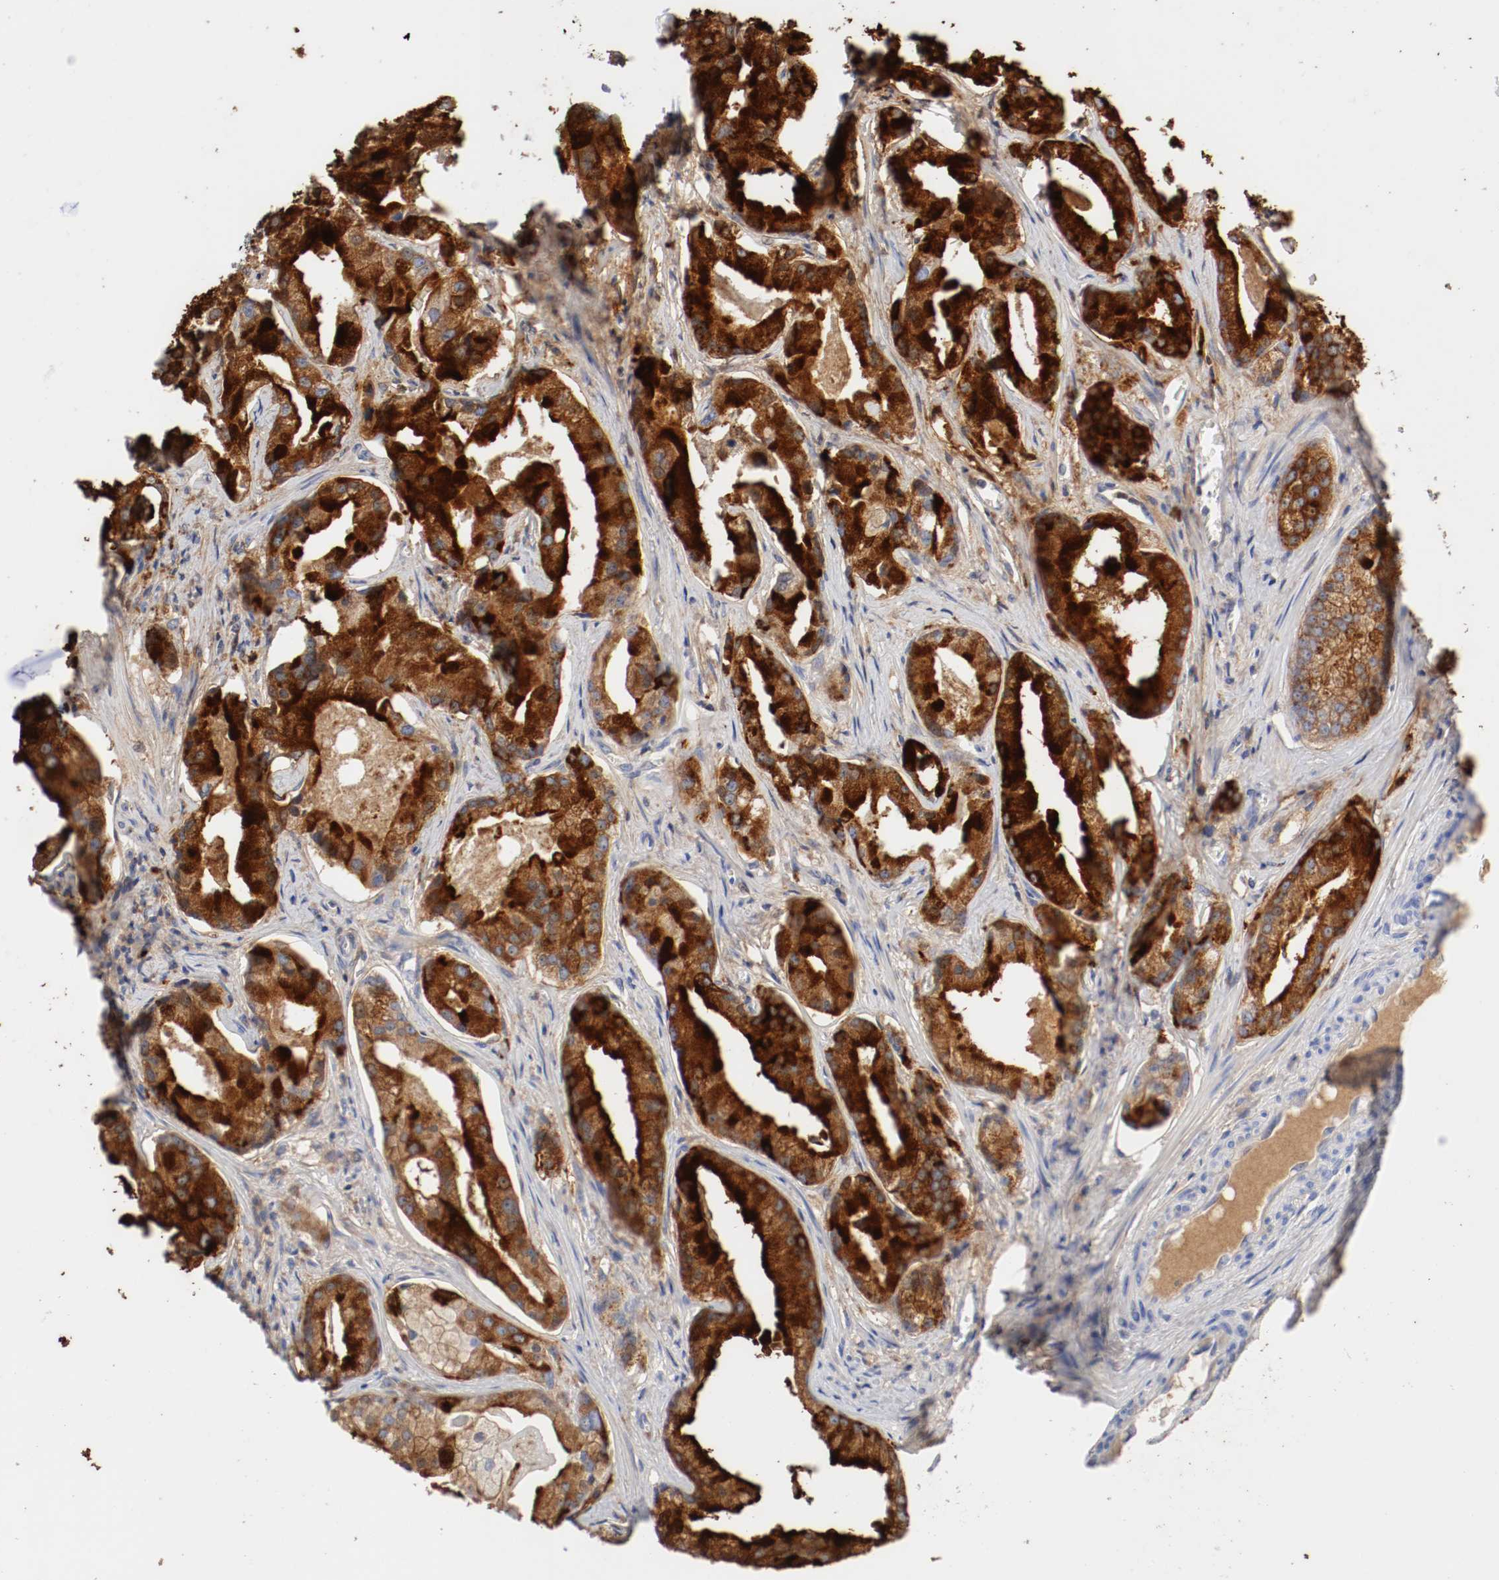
{"staining": {"intensity": "strong", "quantity": ">75%", "location": "cytoplasmic/membranous"}, "tissue": "prostate cancer", "cell_type": "Tumor cells", "image_type": "cancer", "snomed": [{"axis": "morphology", "description": "Adenocarcinoma, Low grade"}, {"axis": "topography", "description": "Prostate"}], "caption": "Human prostate cancer stained with a protein marker displays strong staining in tumor cells.", "gene": "GAD1", "patient": {"sex": "male", "age": 59}}